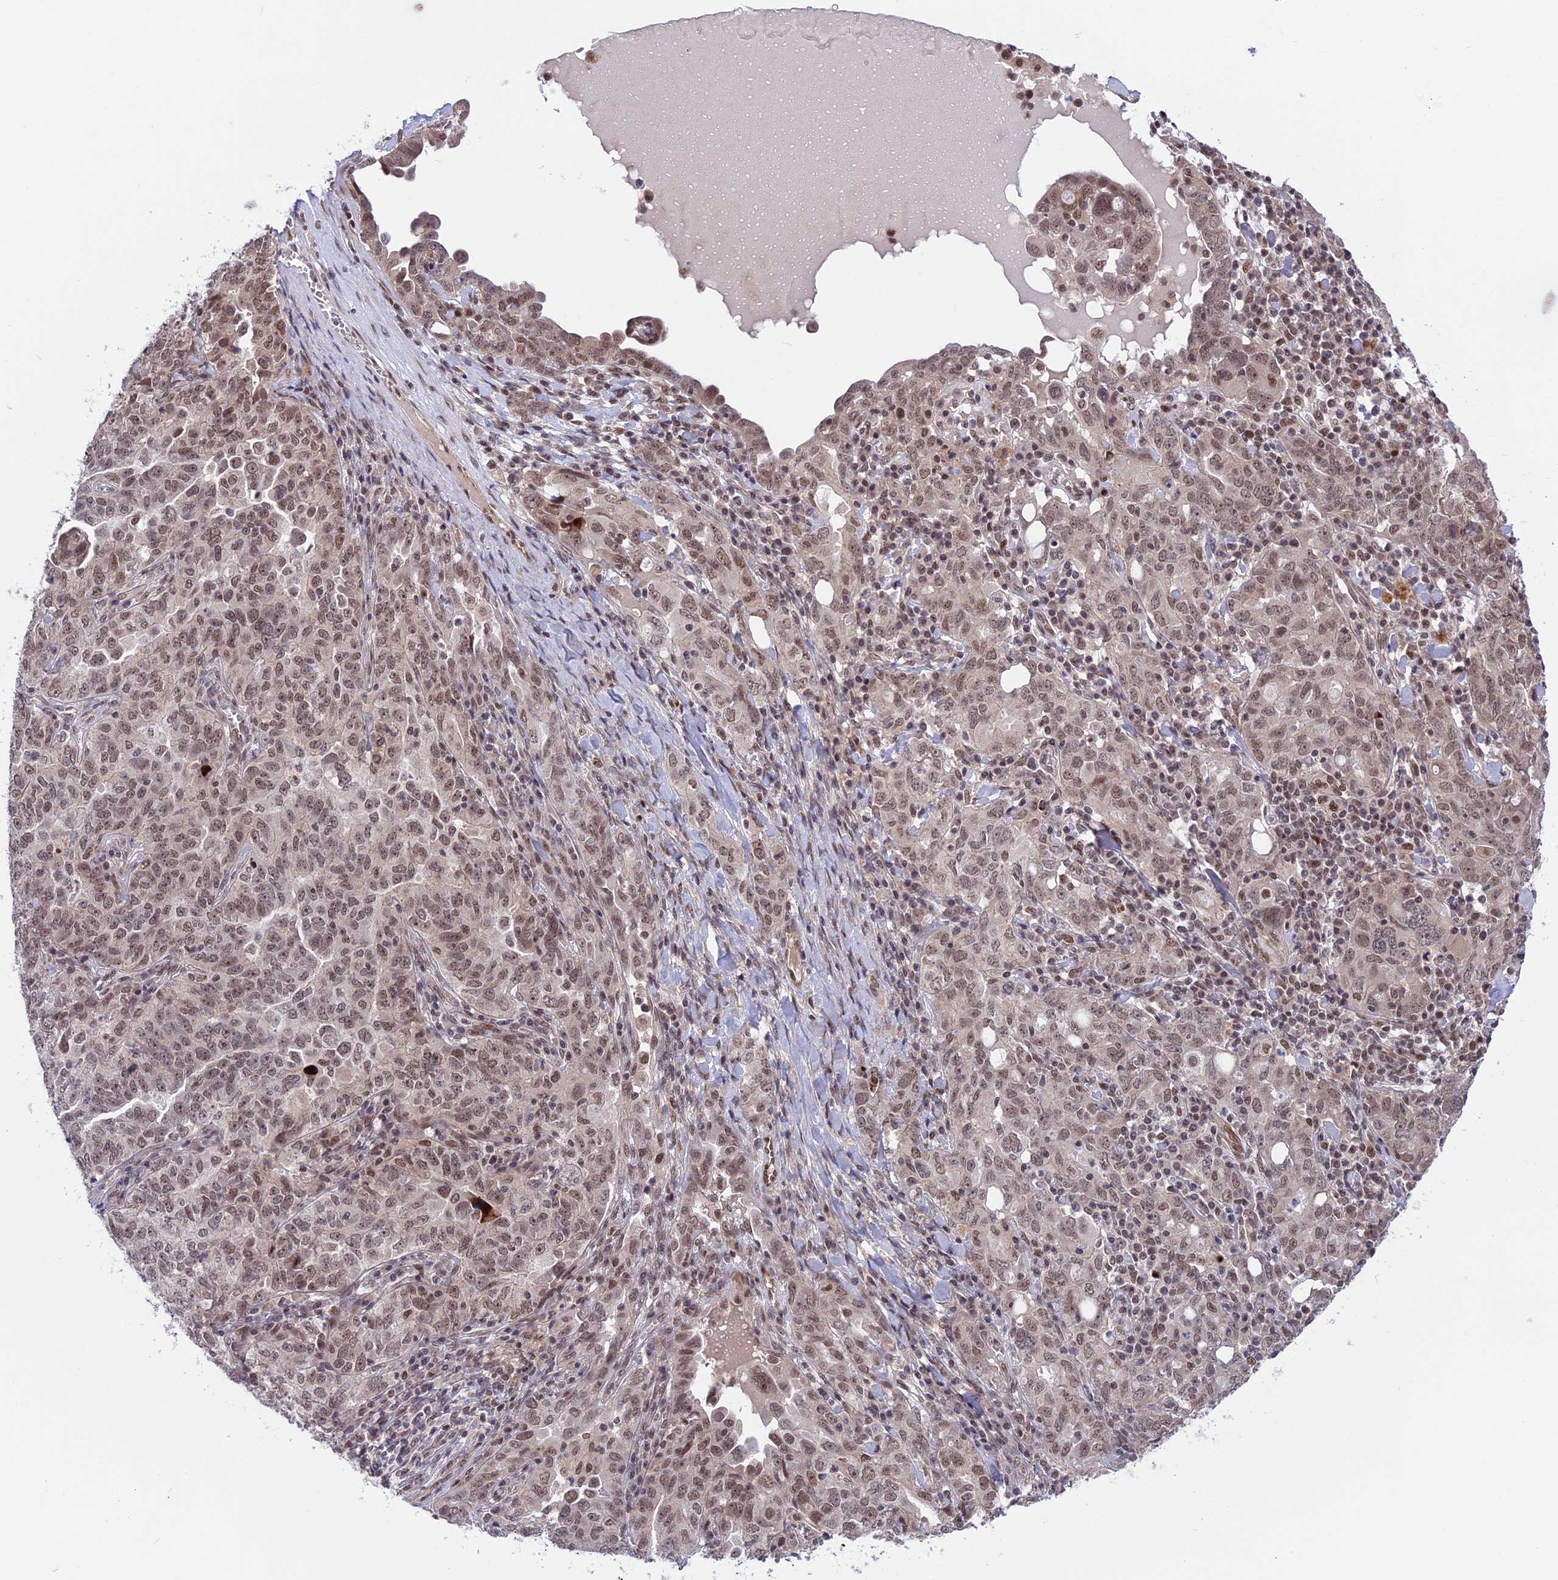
{"staining": {"intensity": "moderate", "quantity": ">75%", "location": "nuclear"}, "tissue": "ovarian cancer", "cell_type": "Tumor cells", "image_type": "cancer", "snomed": [{"axis": "morphology", "description": "Carcinoma, endometroid"}, {"axis": "topography", "description": "Ovary"}], "caption": "About >75% of tumor cells in ovarian endometroid carcinoma display moderate nuclear protein staining as visualized by brown immunohistochemical staining.", "gene": "POLR2C", "patient": {"sex": "female", "age": 62}}